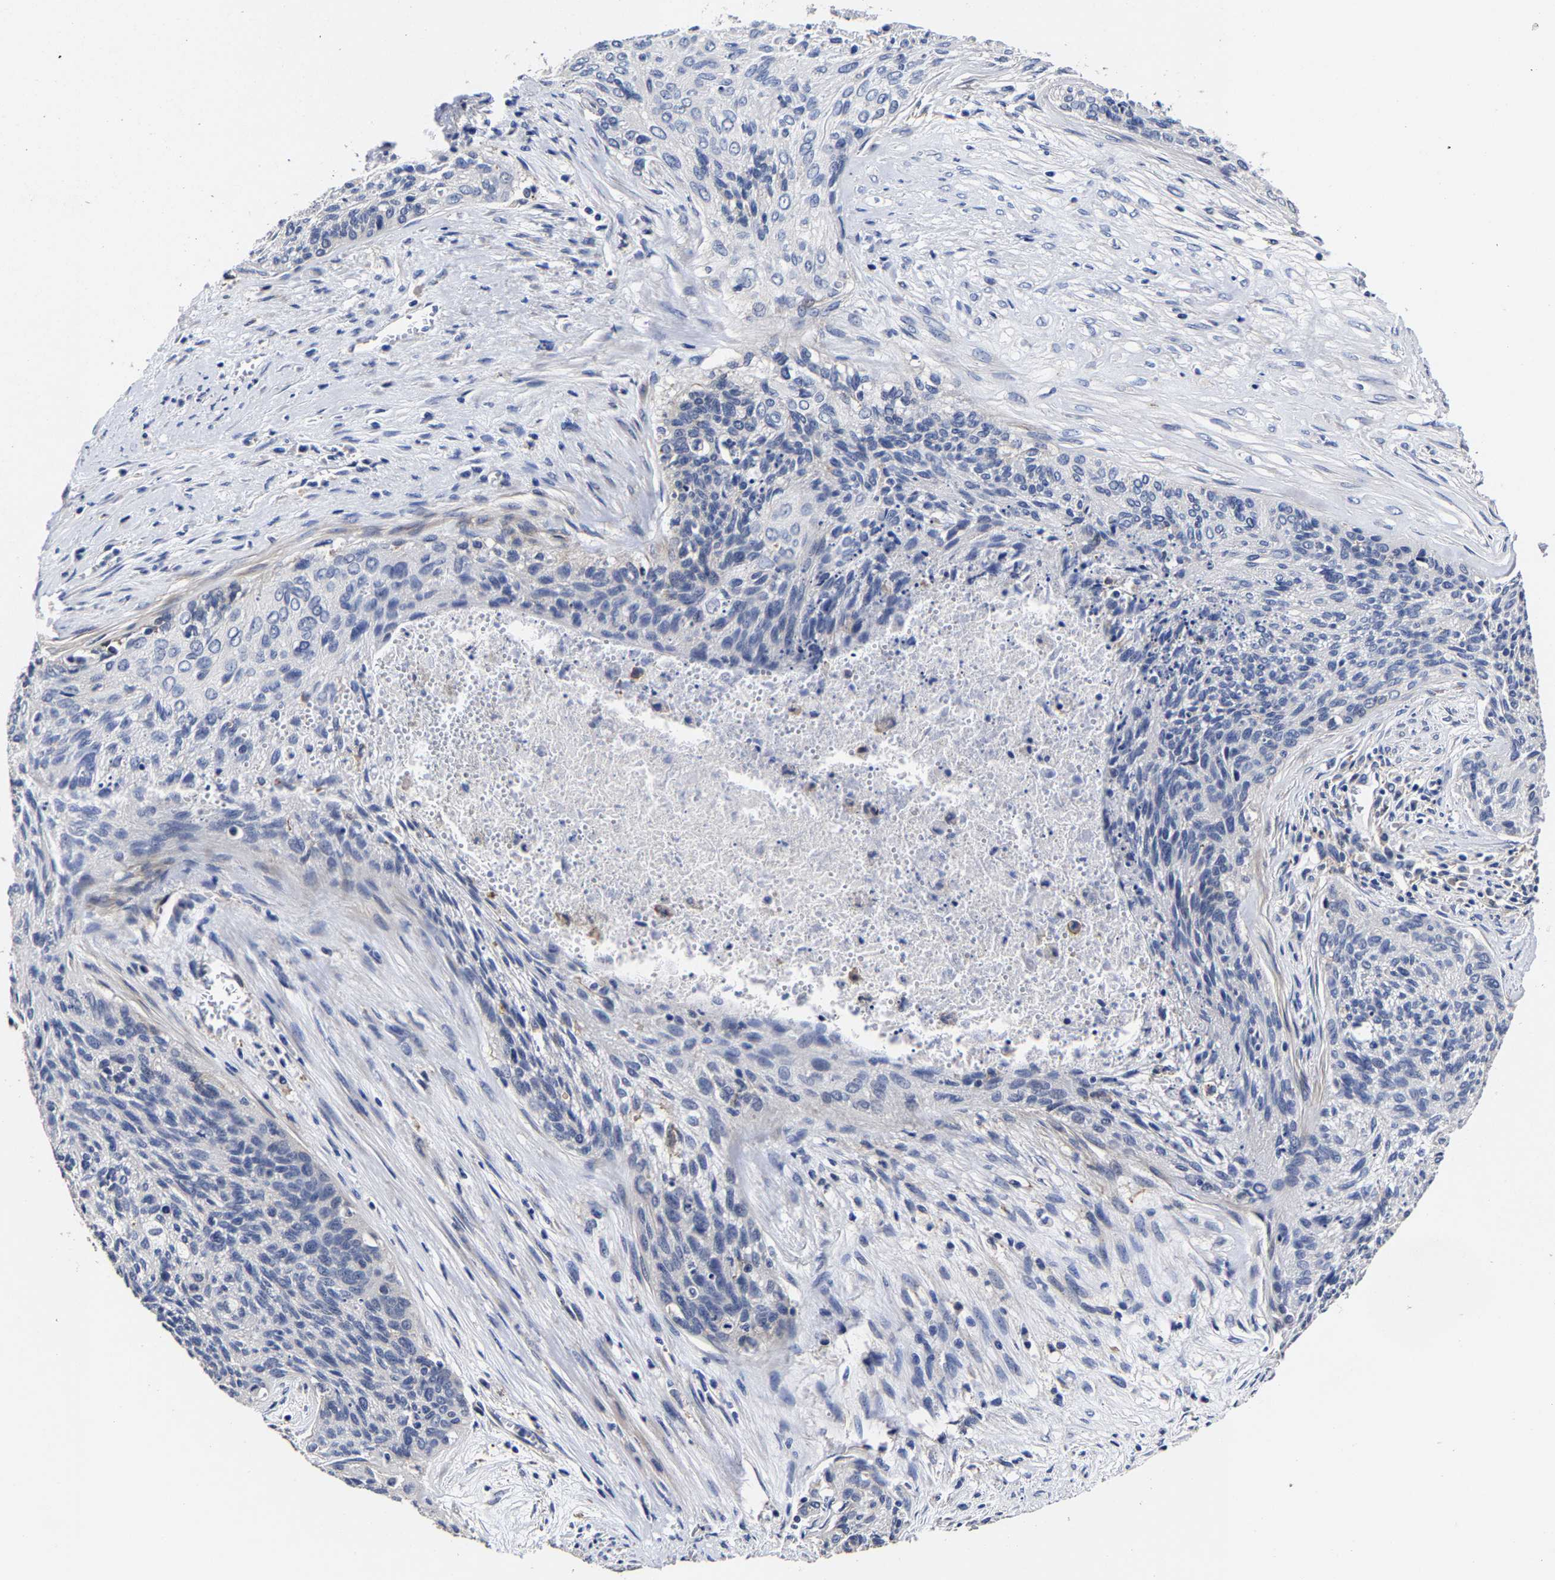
{"staining": {"intensity": "negative", "quantity": "none", "location": "none"}, "tissue": "cervical cancer", "cell_type": "Tumor cells", "image_type": "cancer", "snomed": [{"axis": "morphology", "description": "Squamous cell carcinoma, NOS"}, {"axis": "topography", "description": "Cervix"}], "caption": "Immunohistochemistry image of neoplastic tissue: cervical cancer (squamous cell carcinoma) stained with DAB (3,3'-diaminobenzidine) displays no significant protein staining in tumor cells.", "gene": "AASS", "patient": {"sex": "female", "age": 55}}